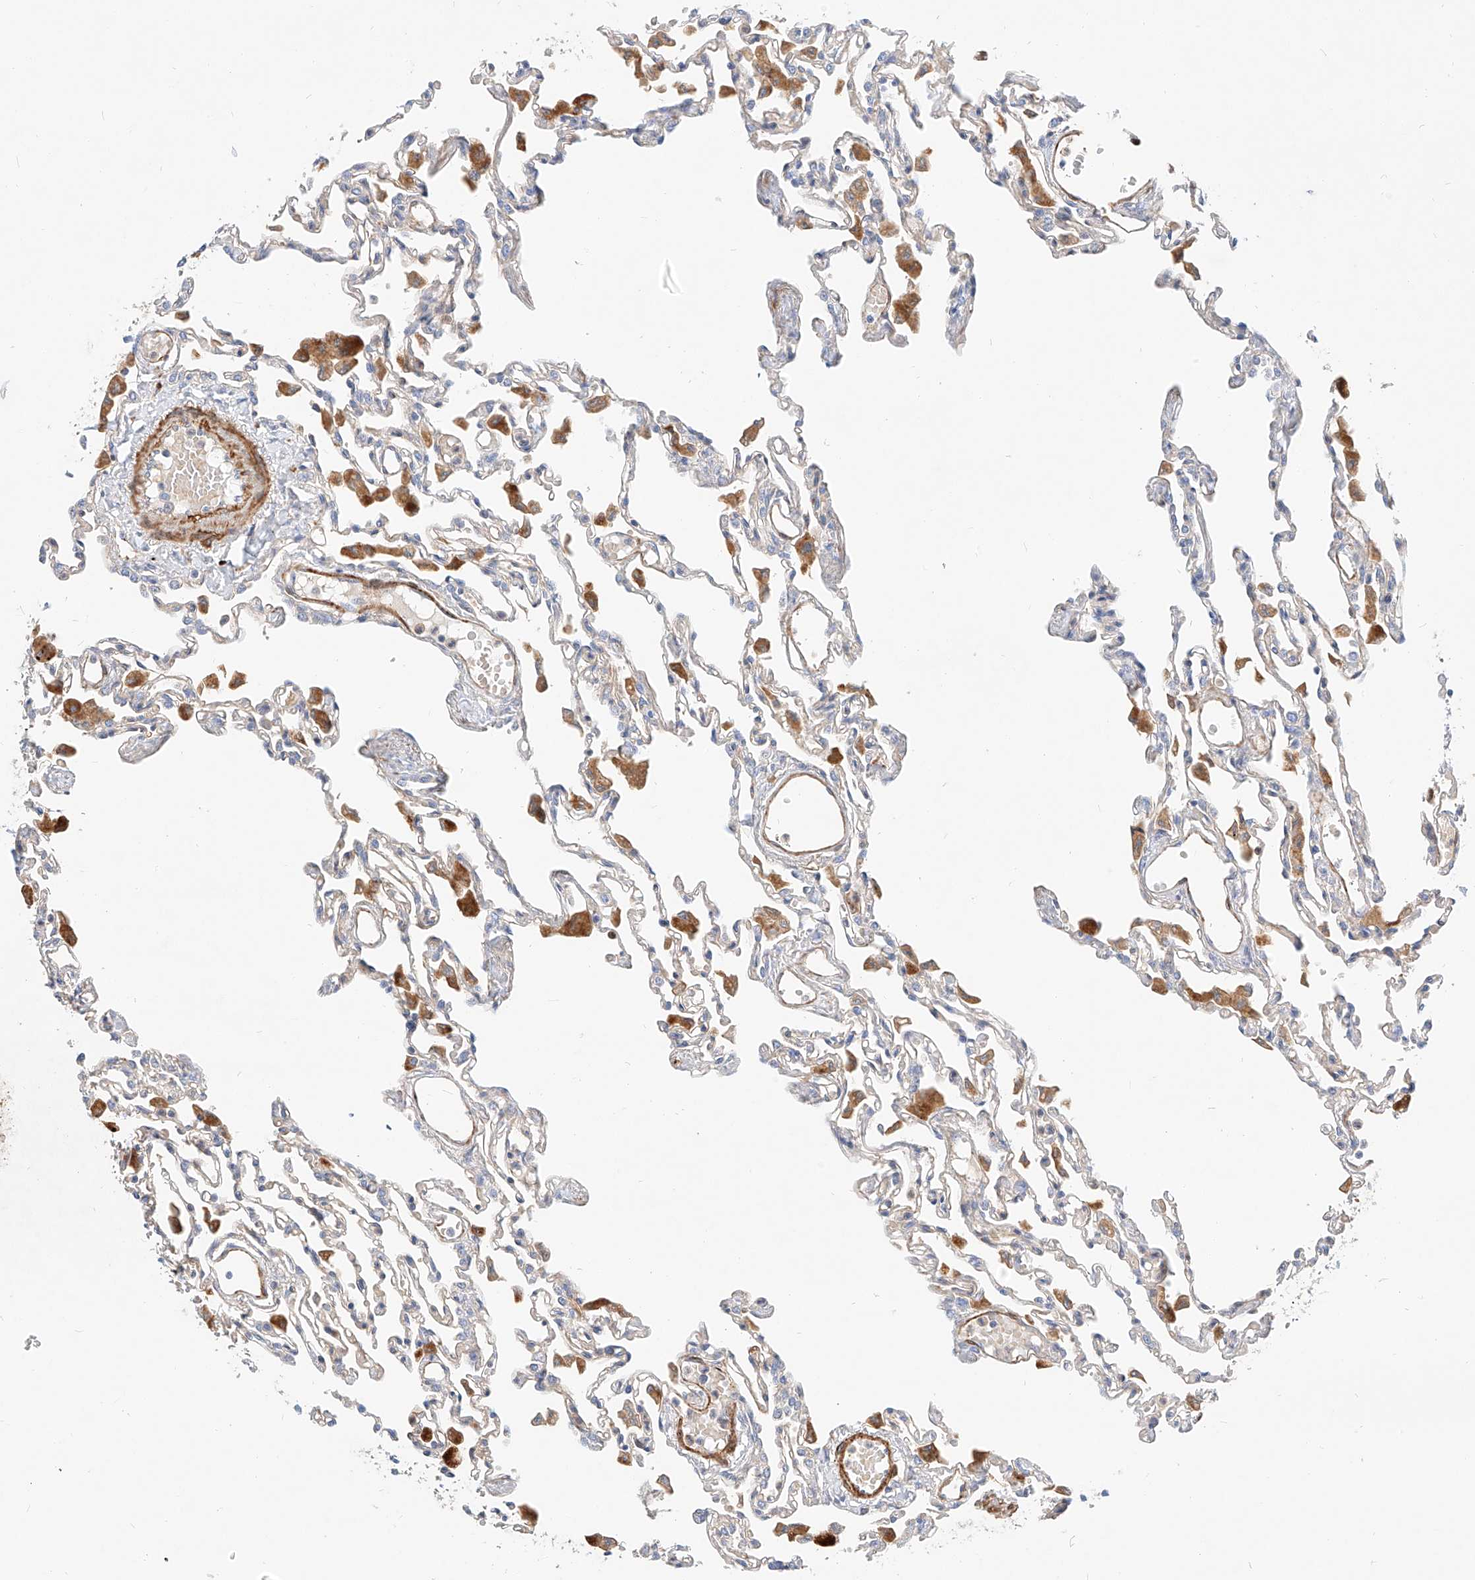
{"staining": {"intensity": "negative", "quantity": "none", "location": "none"}, "tissue": "lung", "cell_type": "Alveolar cells", "image_type": "normal", "snomed": [{"axis": "morphology", "description": "Normal tissue, NOS"}, {"axis": "topography", "description": "Bronchus"}, {"axis": "topography", "description": "Lung"}], "caption": "Alveolar cells are negative for protein expression in benign human lung. (DAB (3,3'-diaminobenzidine) immunohistochemistry (IHC), high magnification).", "gene": "KCNH5", "patient": {"sex": "female", "age": 49}}